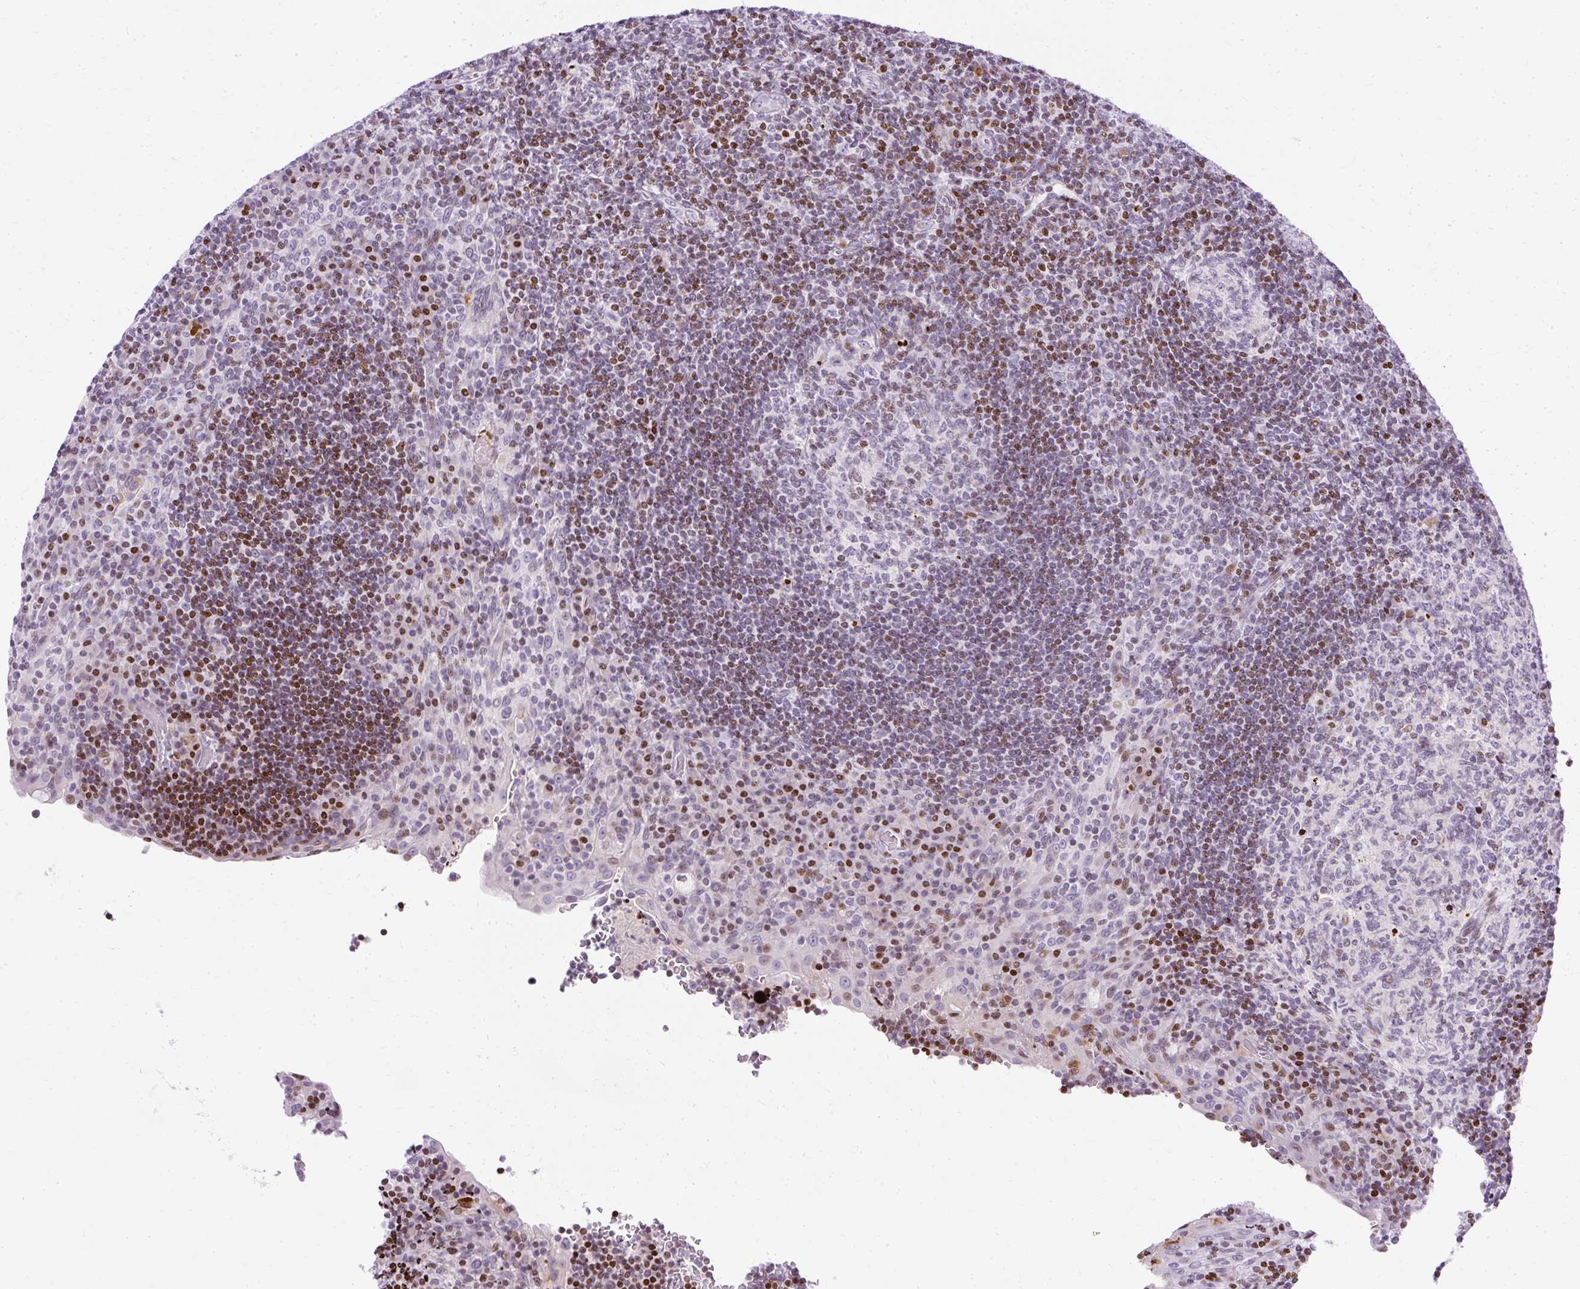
{"staining": {"intensity": "moderate", "quantity": "<25%", "location": "nuclear"}, "tissue": "tonsil", "cell_type": "Germinal center cells", "image_type": "normal", "snomed": [{"axis": "morphology", "description": "Normal tissue, NOS"}, {"axis": "topography", "description": "Tonsil"}], "caption": "Brown immunohistochemical staining in benign tonsil exhibits moderate nuclear expression in approximately <25% of germinal center cells. The staining was performed using DAB to visualize the protein expression in brown, while the nuclei were stained in blue with hematoxylin (Magnification: 20x).", "gene": "TMEM177", "patient": {"sex": "male", "age": 17}}